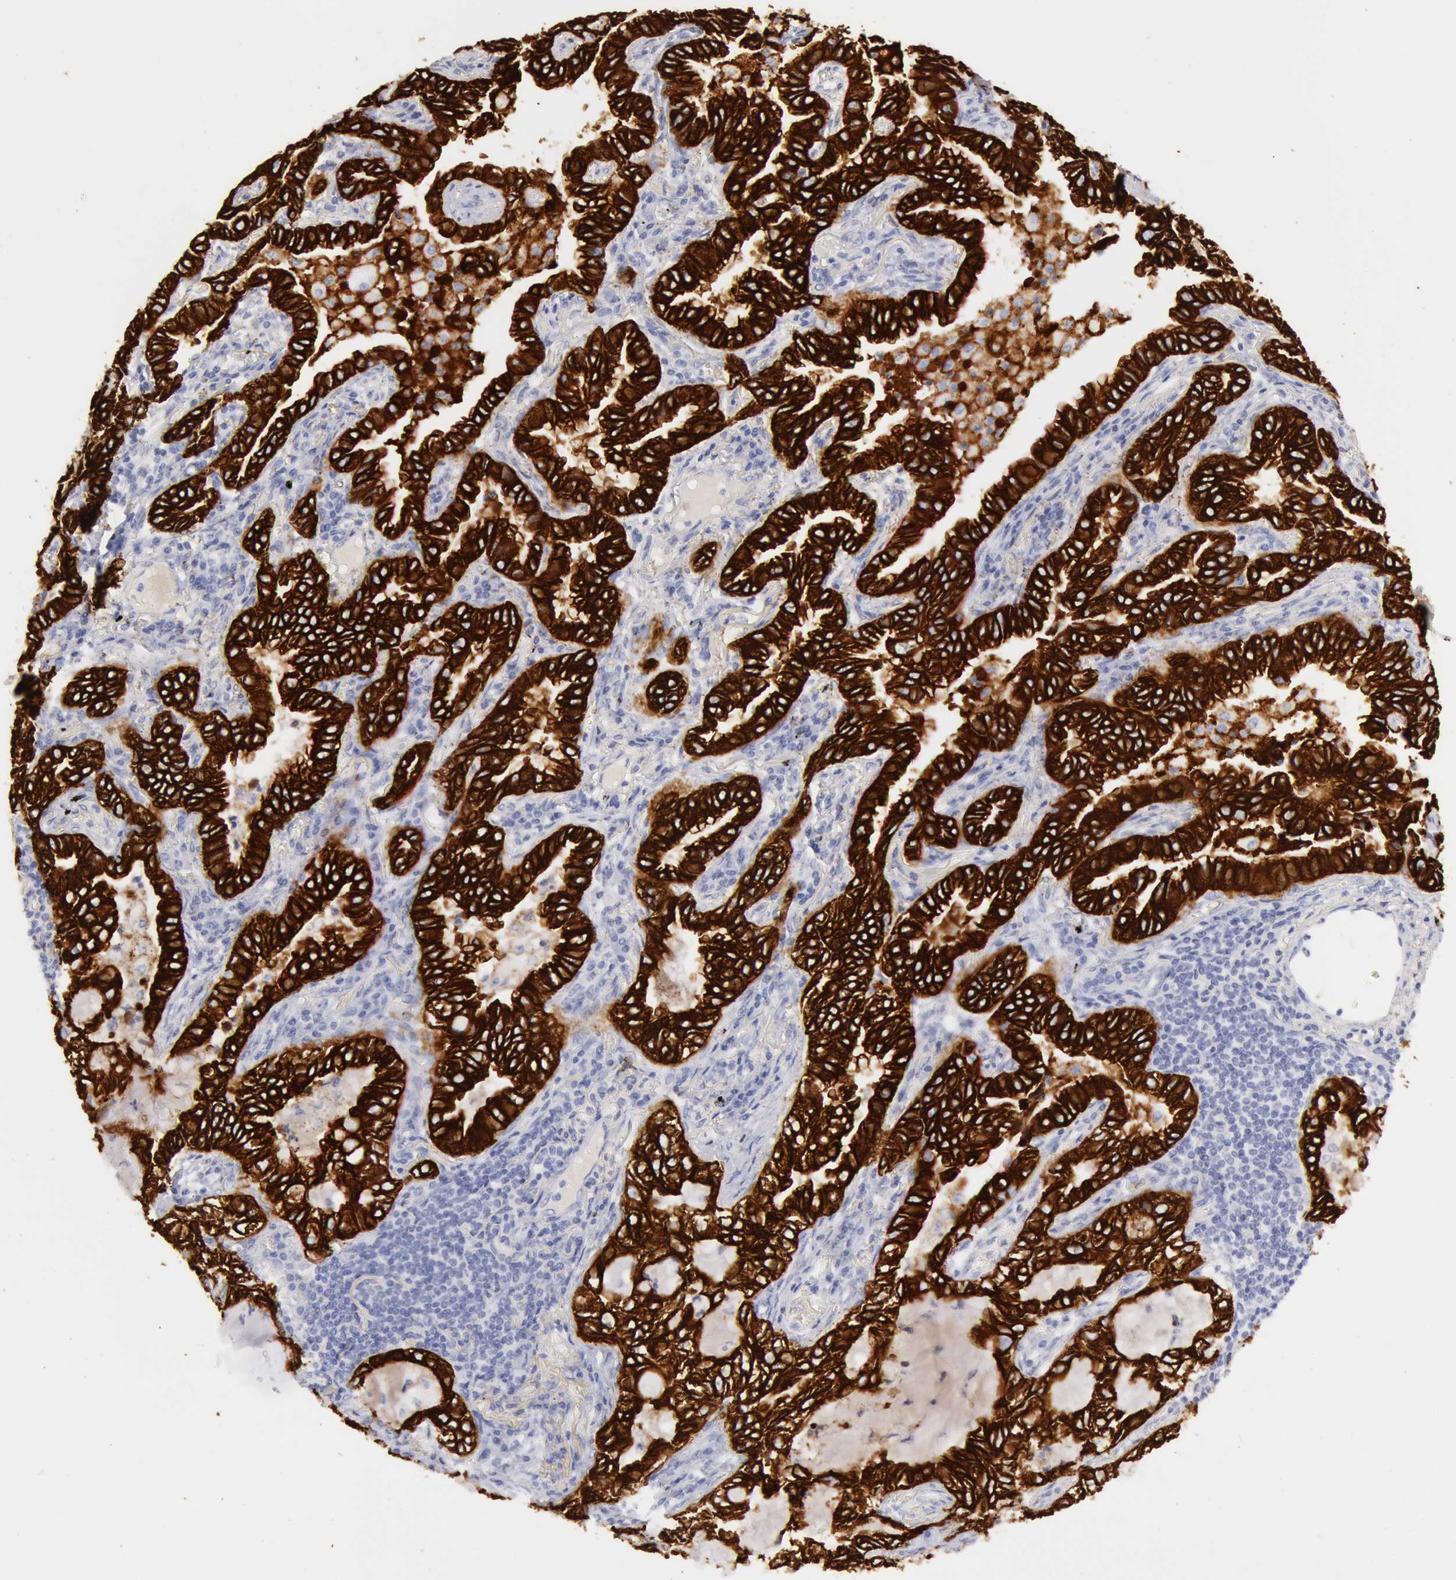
{"staining": {"intensity": "strong", "quantity": ">75%", "location": "cytoplasmic/membranous"}, "tissue": "lung cancer", "cell_type": "Tumor cells", "image_type": "cancer", "snomed": [{"axis": "morphology", "description": "Adenocarcinoma, NOS"}, {"axis": "topography", "description": "Lung"}], "caption": "Lung cancer (adenocarcinoma) was stained to show a protein in brown. There is high levels of strong cytoplasmic/membranous expression in approximately >75% of tumor cells.", "gene": "KRT8", "patient": {"sex": "female", "age": 50}}